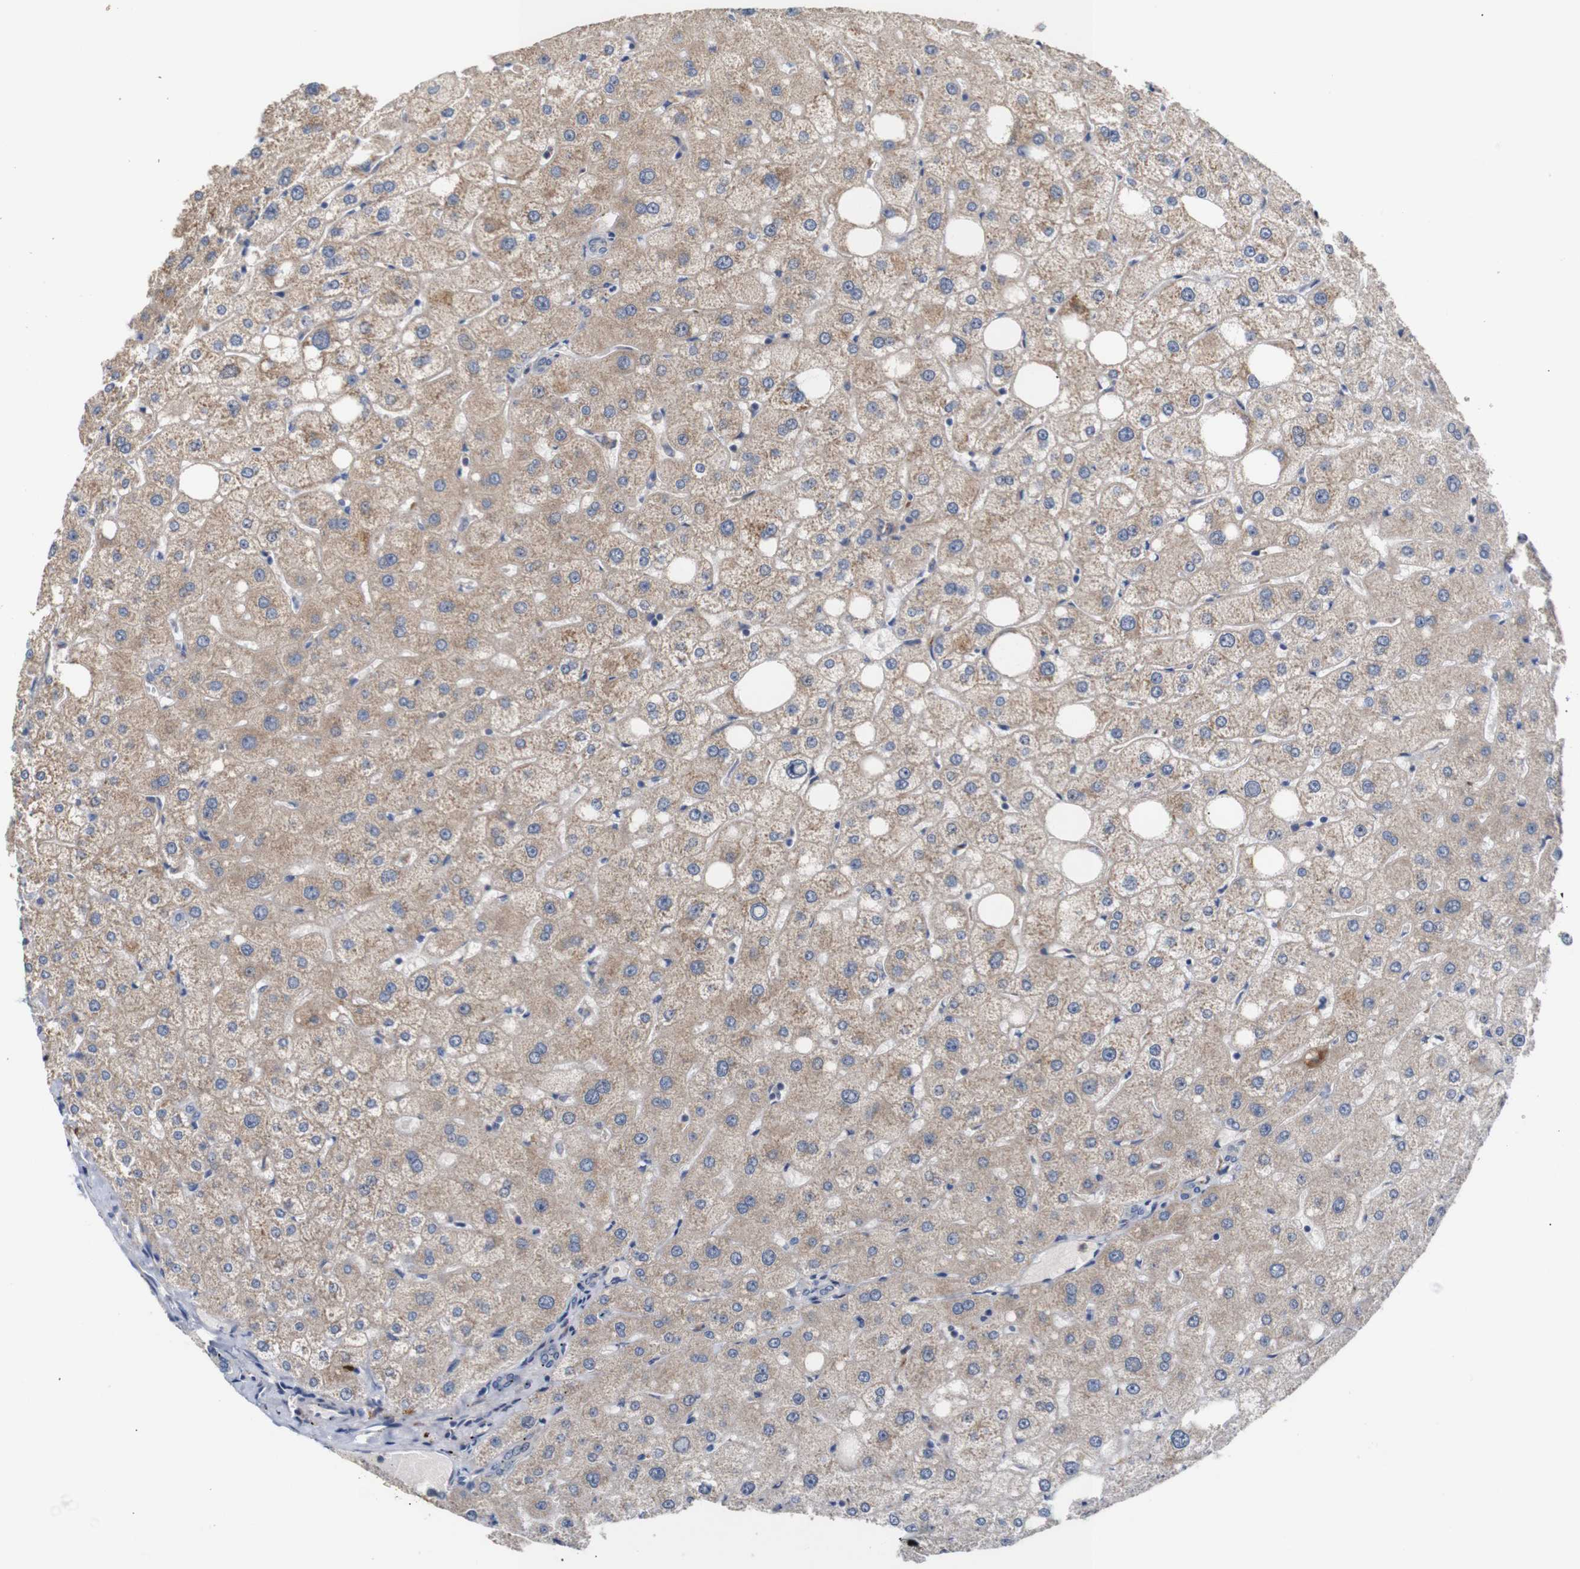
{"staining": {"intensity": "negative", "quantity": "none", "location": "none"}, "tissue": "liver", "cell_type": "Cholangiocytes", "image_type": "normal", "snomed": [{"axis": "morphology", "description": "Normal tissue, NOS"}, {"axis": "topography", "description": "Liver"}], "caption": "Cholangiocytes are negative for protein expression in benign human liver. (DAB immunohistochemistry (IHC) with hematoxylin counter stain).", "gene": "TRIM5", "patient": {"sex": "male", "age": 73}}